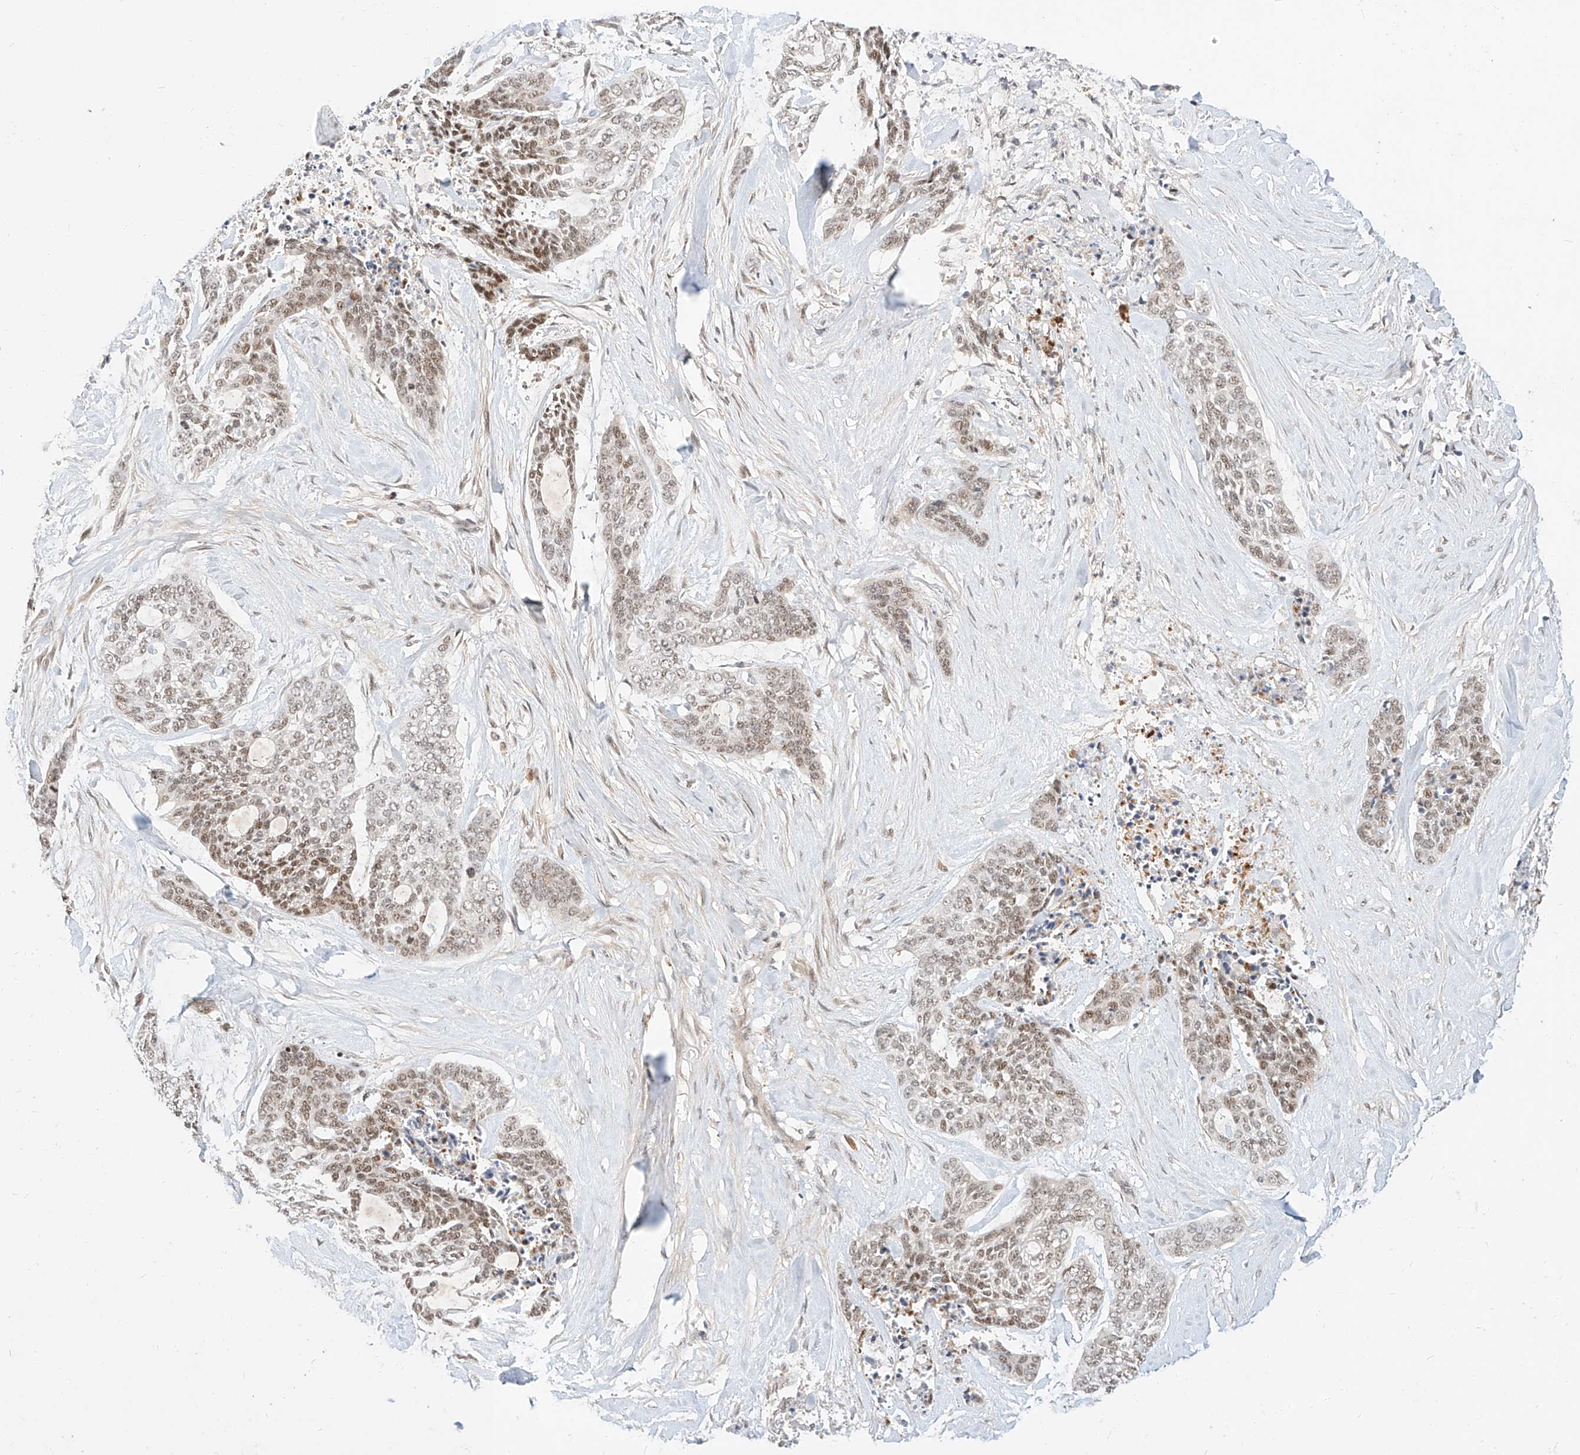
{"staining": {"intensity": "moderate", "quantity": "25%-75%", "location": "nuclear"}, "tissue": "skin cancer", "cell_type": "Tumor cells", "image_type": "cancer", "snomed": [{"axis": "morphology", "description": "Basal cell carcinoma"}, {"axis": "topography", "description": "Skin"}], "caption": "Skin cancer (basal cell carcinoma) stained with immunohistochemistry (IHC) exhibits moderate nuclear positivity in about 25%-75% of tumor cells.", "gene": "CBX8", "patient": {"sex": "female", "age": 64}}